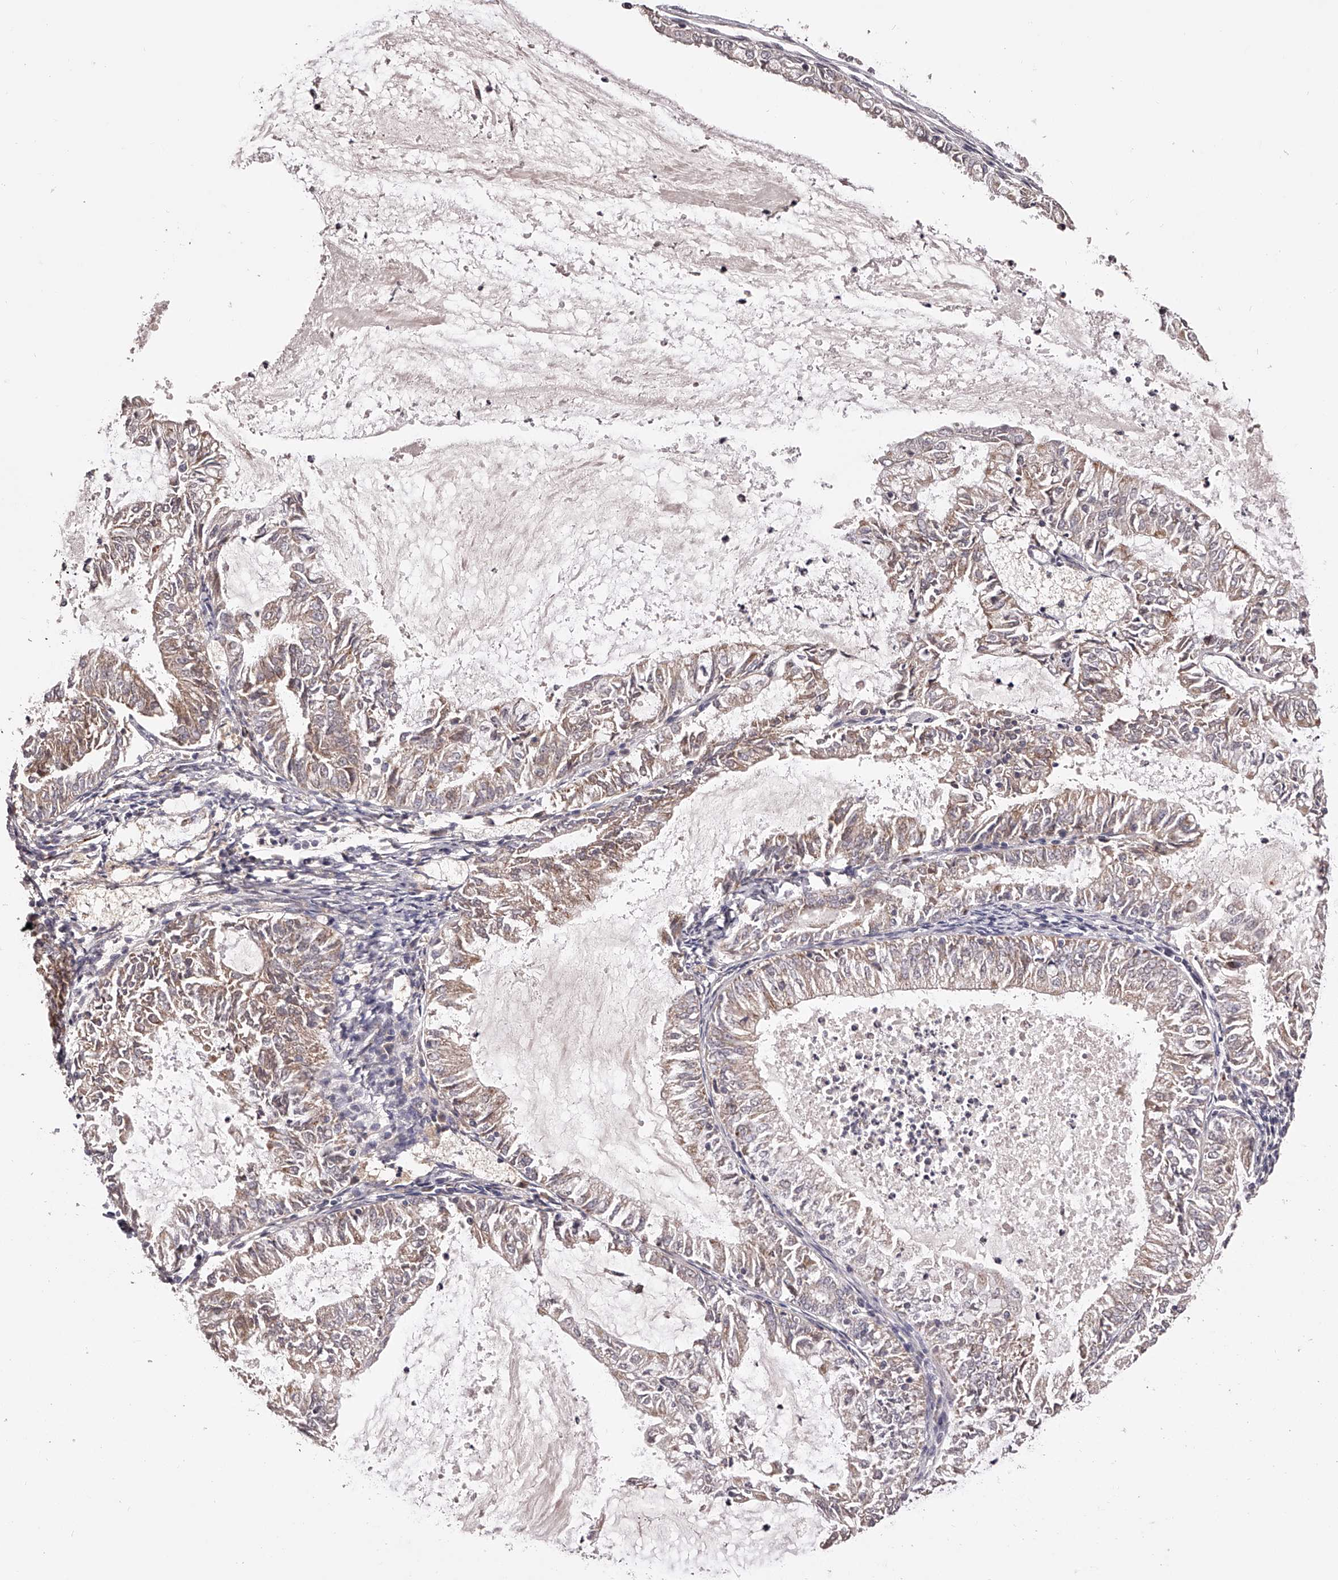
{"staining": {"intensity": "weak", "quantity": ">75%", "location": "cytoplasmic/membranous"}, "tissue": "endometrial cancer", "cell_type": "Tumor cells", "image_type": "cancer", "snomed": [{"axis": "morphology", "description": "Adenocarcinoma, NOS"}, {"axis": "topography", "description": "Endometrium"}], "caption": "Adenocarcinoma (endometrial) tissue reveals weak cytoplasmic/membranous expression in about >75% of tumor cells, visualized by immunohistochemistry.", "gene": "ODF2L", "patient": {"sex": "female", "age": 57}}